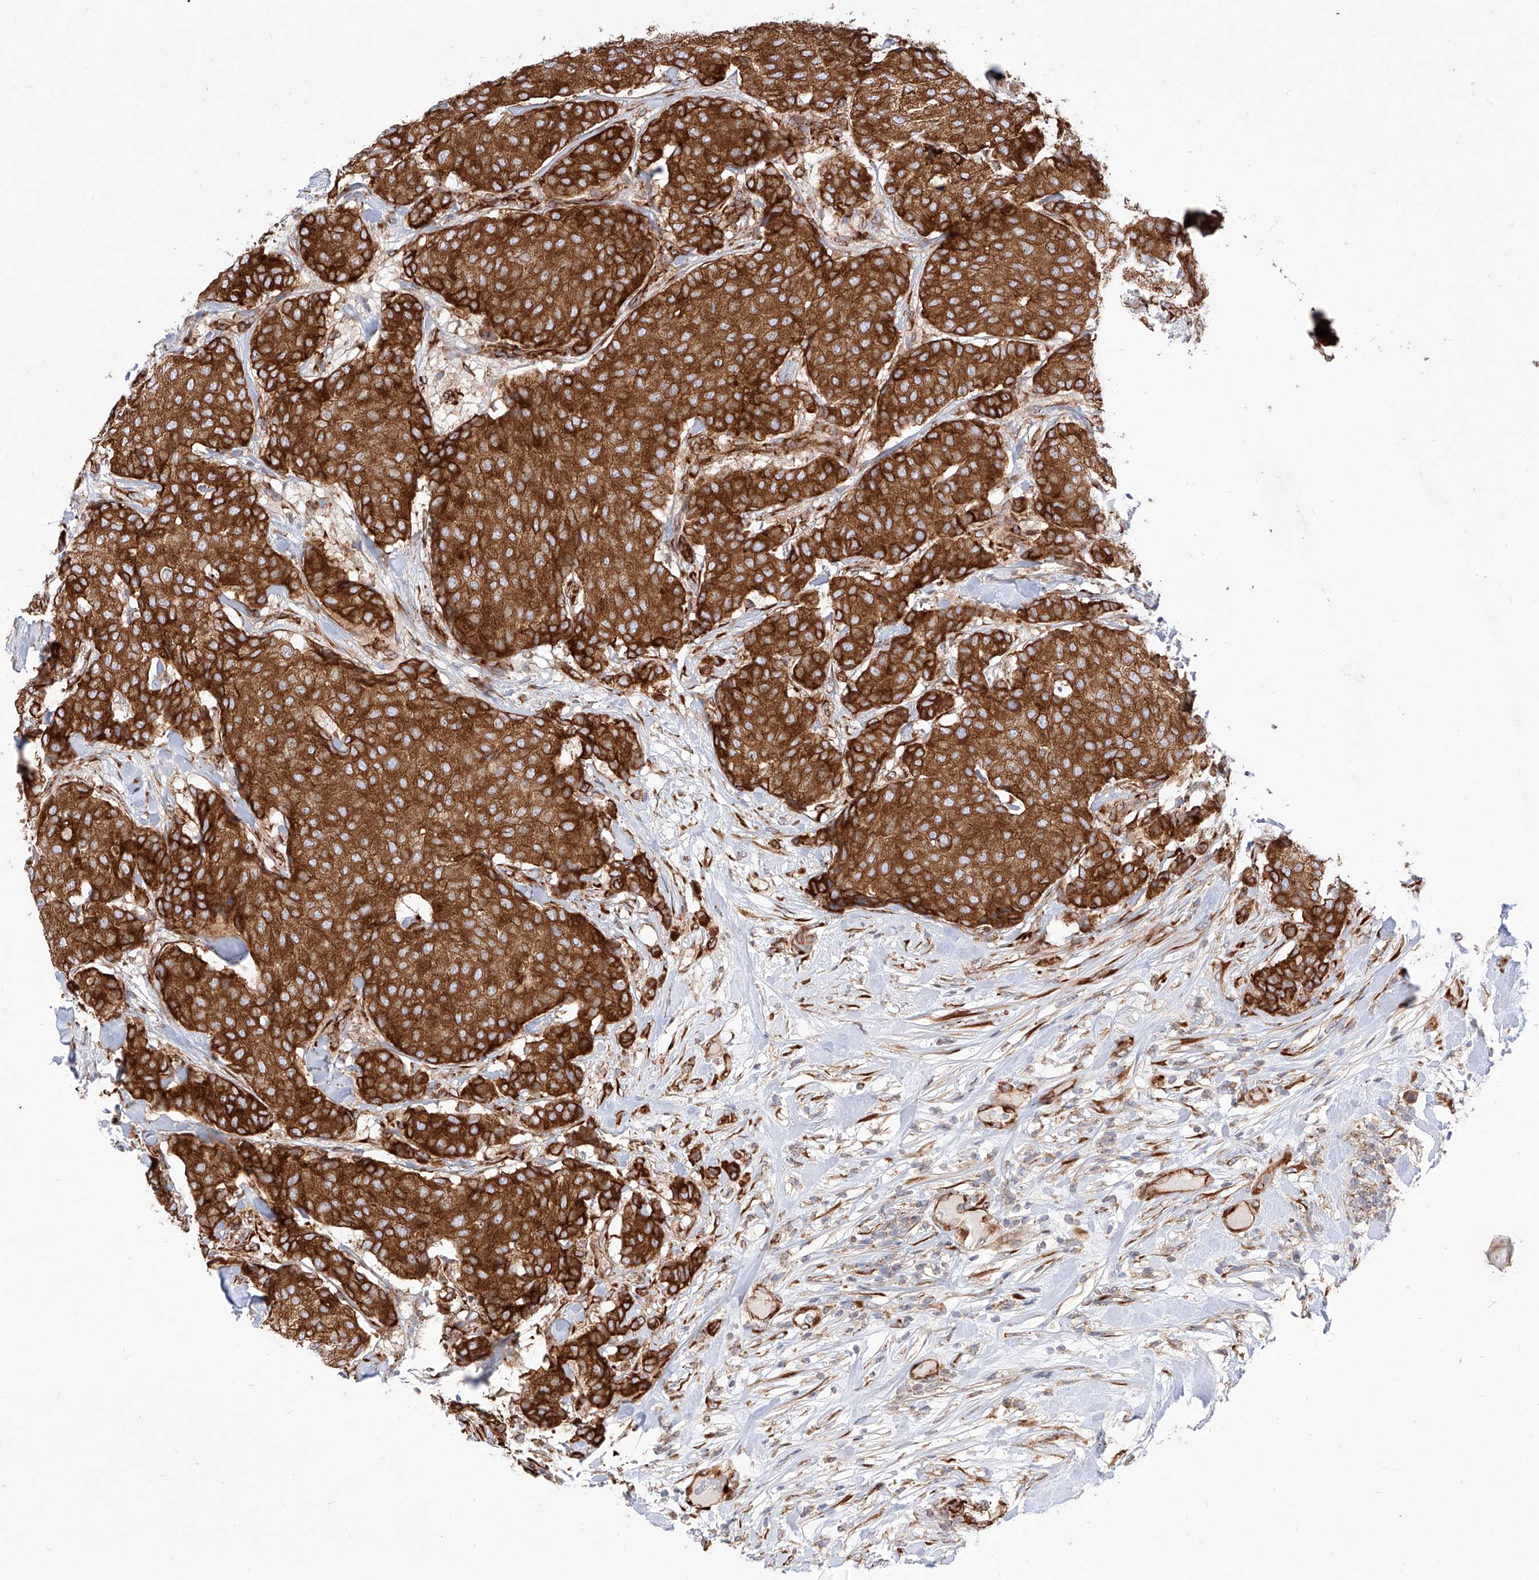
{"staining": {"intensity": "strong", "quantity": ">75%", "location": "cytoplasmic/membranous"}, "tissue": "breast cancer", "cell_type": "Tumor cells", "image_type": "cancer", "snomed": [{"axis": "morphology", "description": "Duct carcinoma"}, {"axis": "topography", "description": "Breast"}], "caption": "High-power microscopy captured an IHC photomicrograph of breast infiltrating ductal carcinoma, revealing strong cytoplasmic/membranous staining in approximately >75% of tumor cells.", "gene": "CSGALNACT2", "patient": {"sex": "female", "age": 75}}